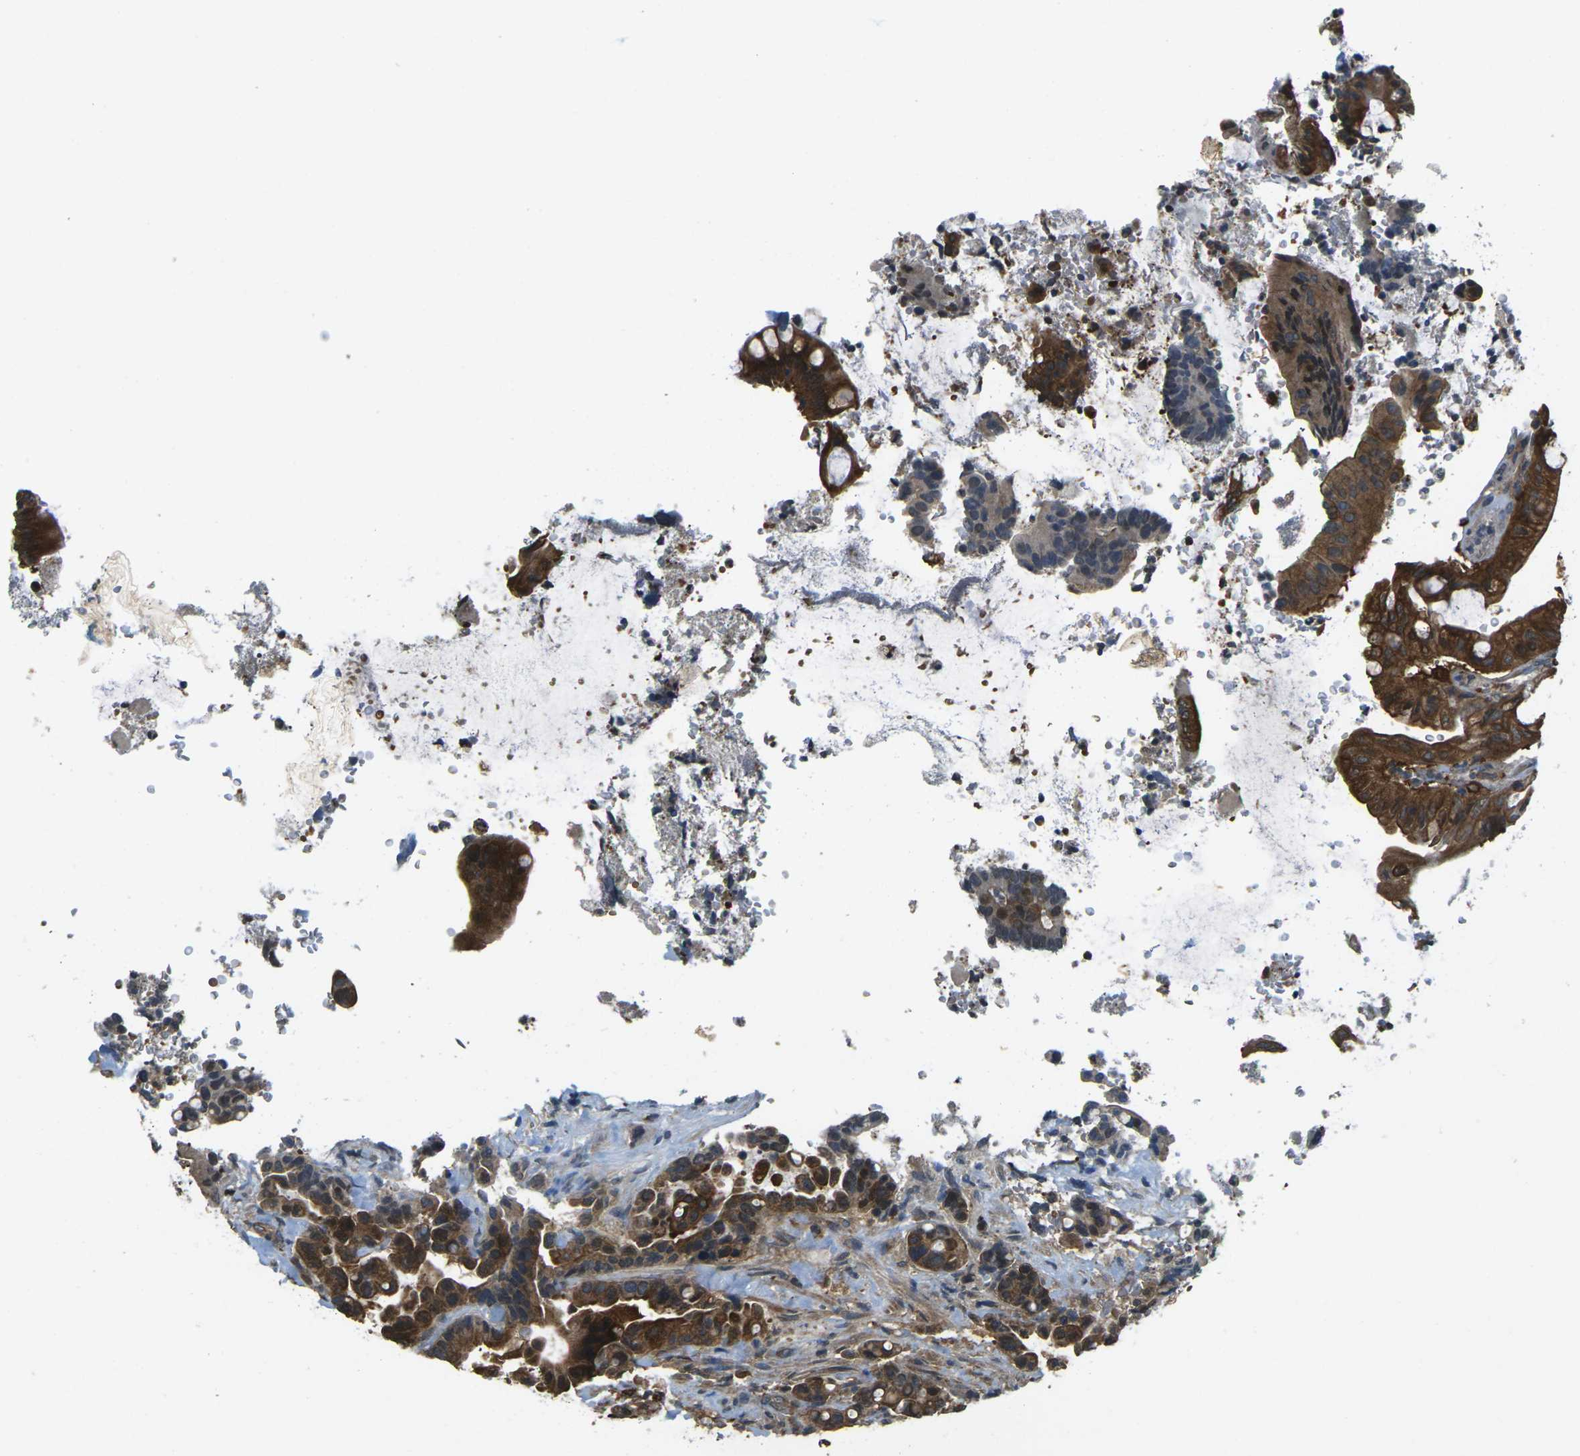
{"staining": {"intensity": "strong", "quantity": ">75%", "location": "cytoplasmic/membranous"}, "tissue": "colorectal cancer", "cell_type": "Tumor cells", "image_type": "cancer", "snomed": [{"axis": "morphology", "description": "Normal tissue, NOS"}, {"axis": "morphology", "description": "Adenocarcinoma, NOS"}, {"axis": "topography", "description": "Colon"}], "caption": "Adenocarcinoma (colorectal) tissue demonstrates strong cytoplasmic/membranous staining in approximately >75% of tumor cells, visualized by immunohistochemistry.", "gene": "CAST", "patient": {"sex": "male", "age": 82}}